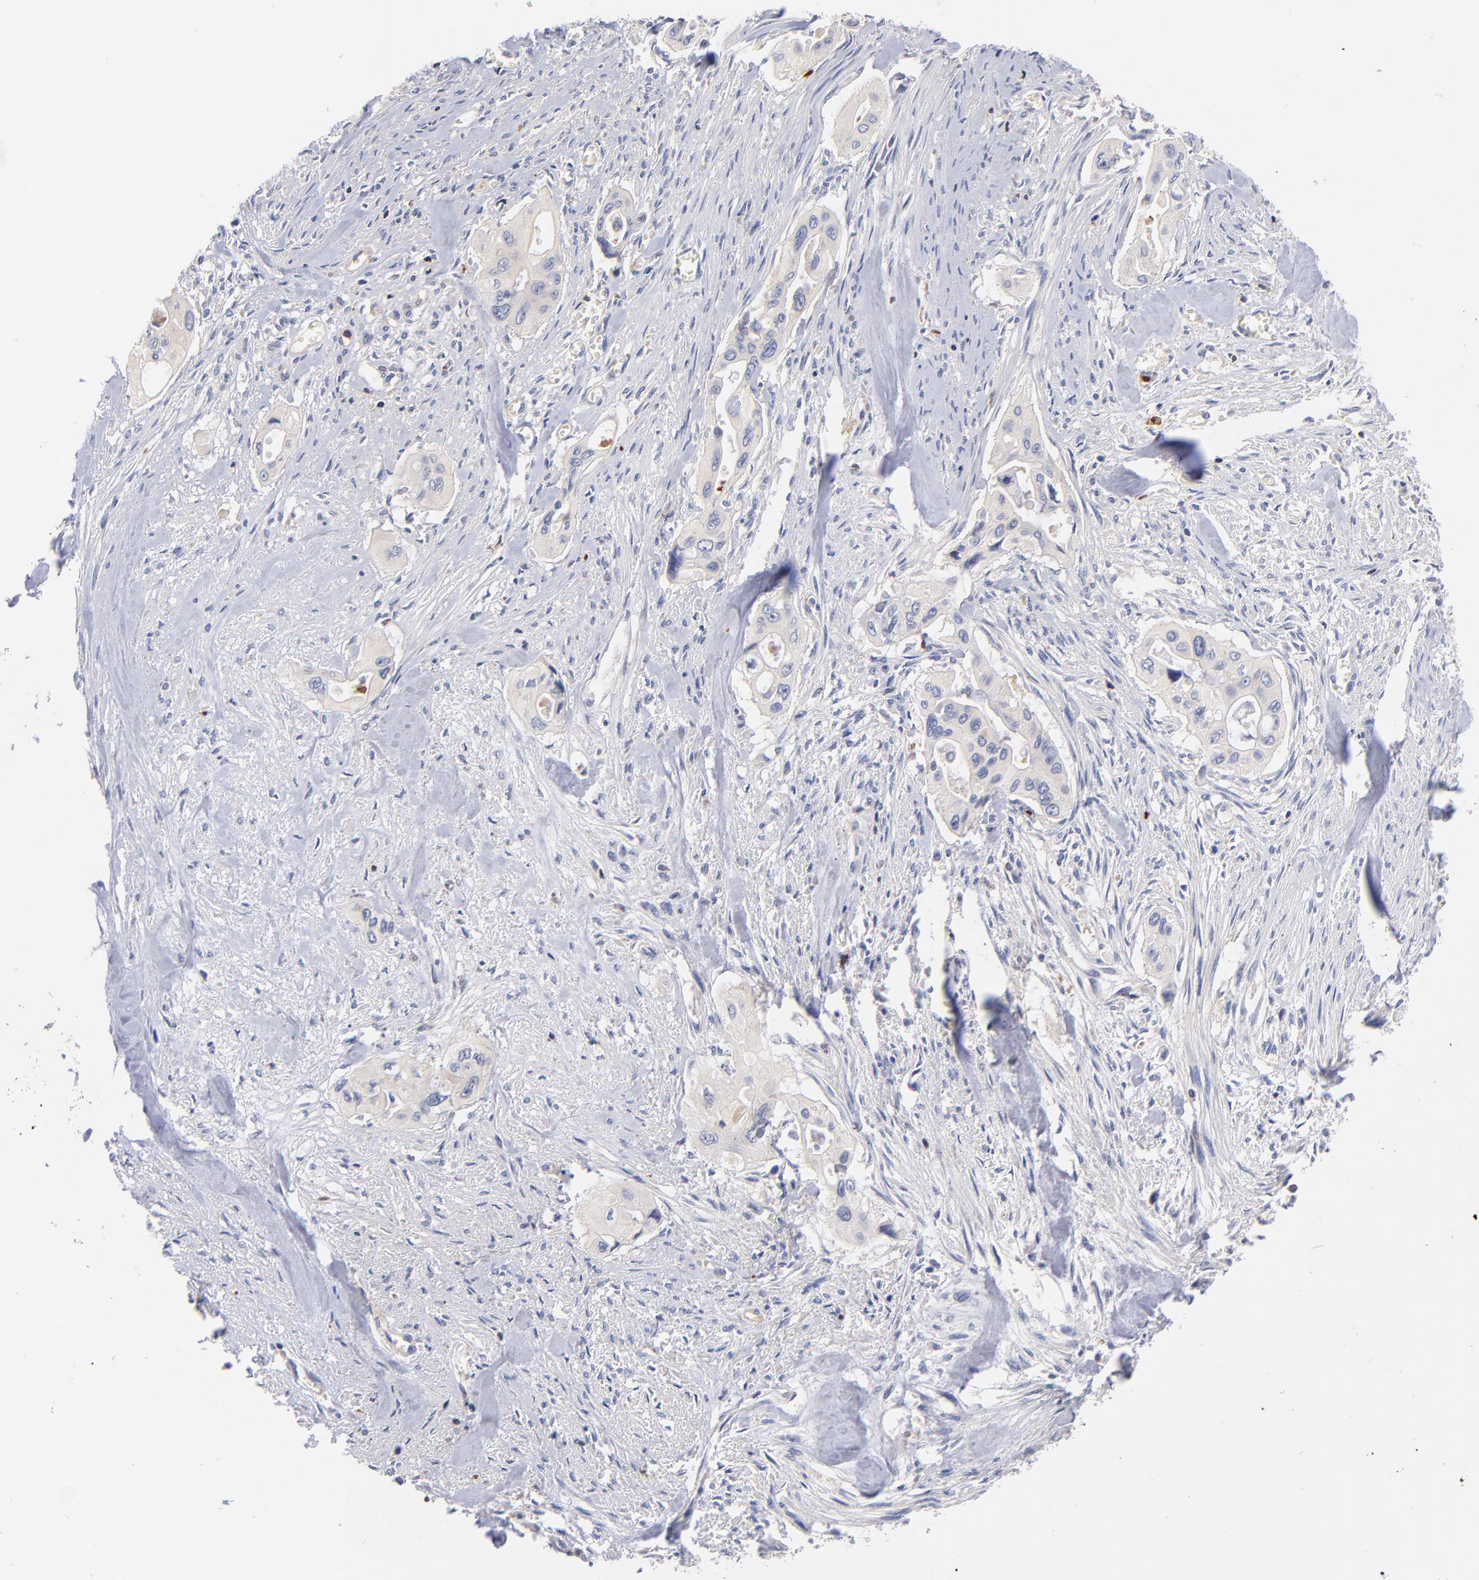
{"staining": {"intensity": "negative", "quantity": "none", "location": "none"}, "tissue": "pancreatic cancer", "cell_type": "Tumor cells", "image_type": "cancer", "snomed": [{"axis": "morphology", "description": "Adenocarcinoma, NOS"}, {"axis": "topography", "description": "Pancreas"}], "caption": "Adenocarcinoma (pancreatic) stained for a protein using IHC displays no staining tumor cells.", "gene": "KREMEN2", "patient": {"sex": "male", "age": 77}}